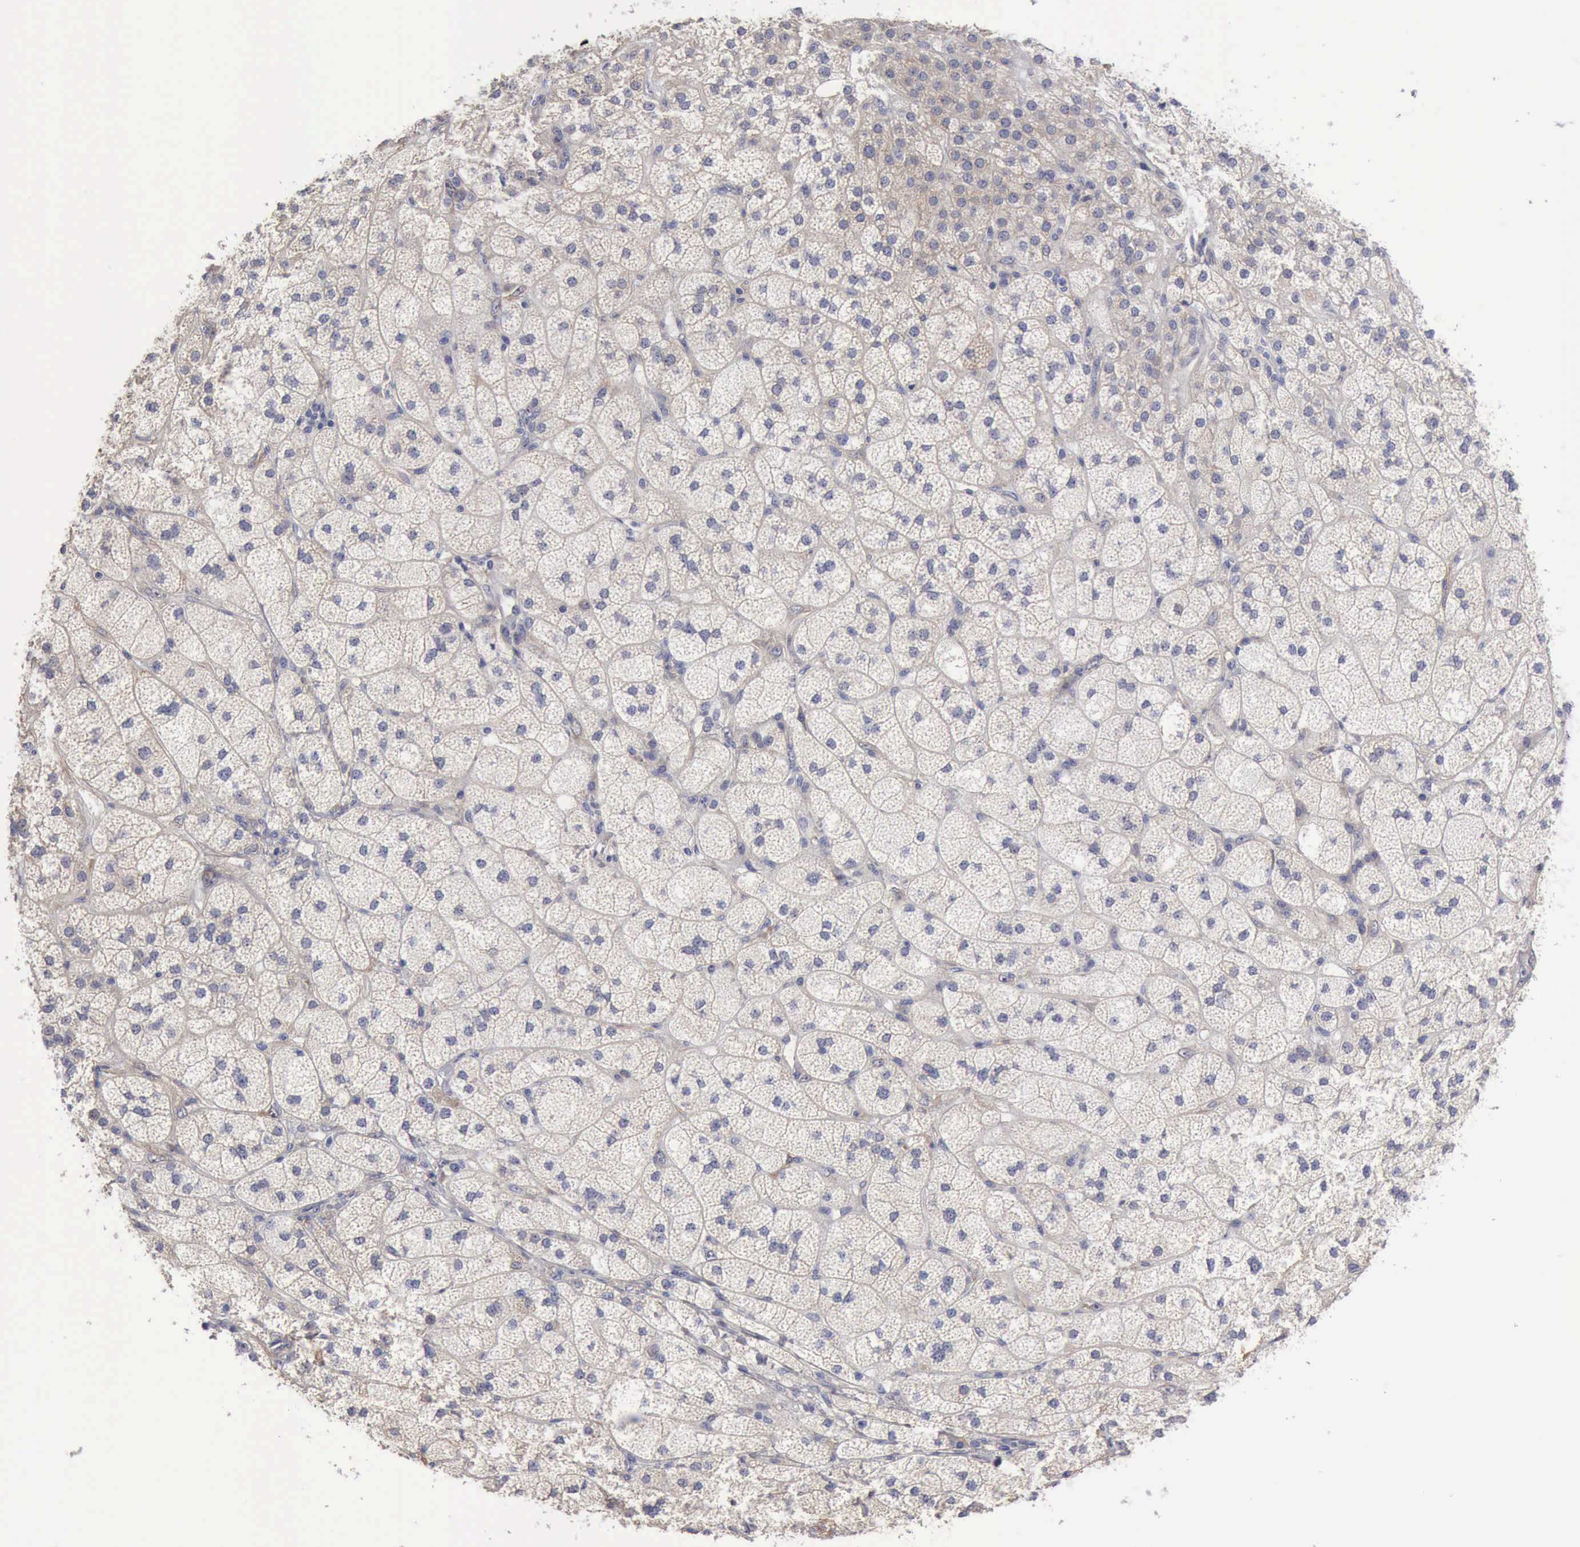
{"staining": {"intensity": "moderate", "quantity": "25%-75%", "location": "cytoplasmic/membranous"}, "tissue": "adrenal gland", "cell_type": "Glandular cells", "image_type": "normal", "snomed": [{"axis": "morphology", "description": "Normal tissue, NOS"}, {"axis": "topography", "description": "Adrenal gland"}], "caption": "About 25%-75% of glandular cells in unremarkable adrenal gland exhibit moderate cytoplasmic/membranous protein staining as visualized by brown immunohistochemical staining.", "gene": "TXLNG", "patient": {"sex": "female", "age": 60}}